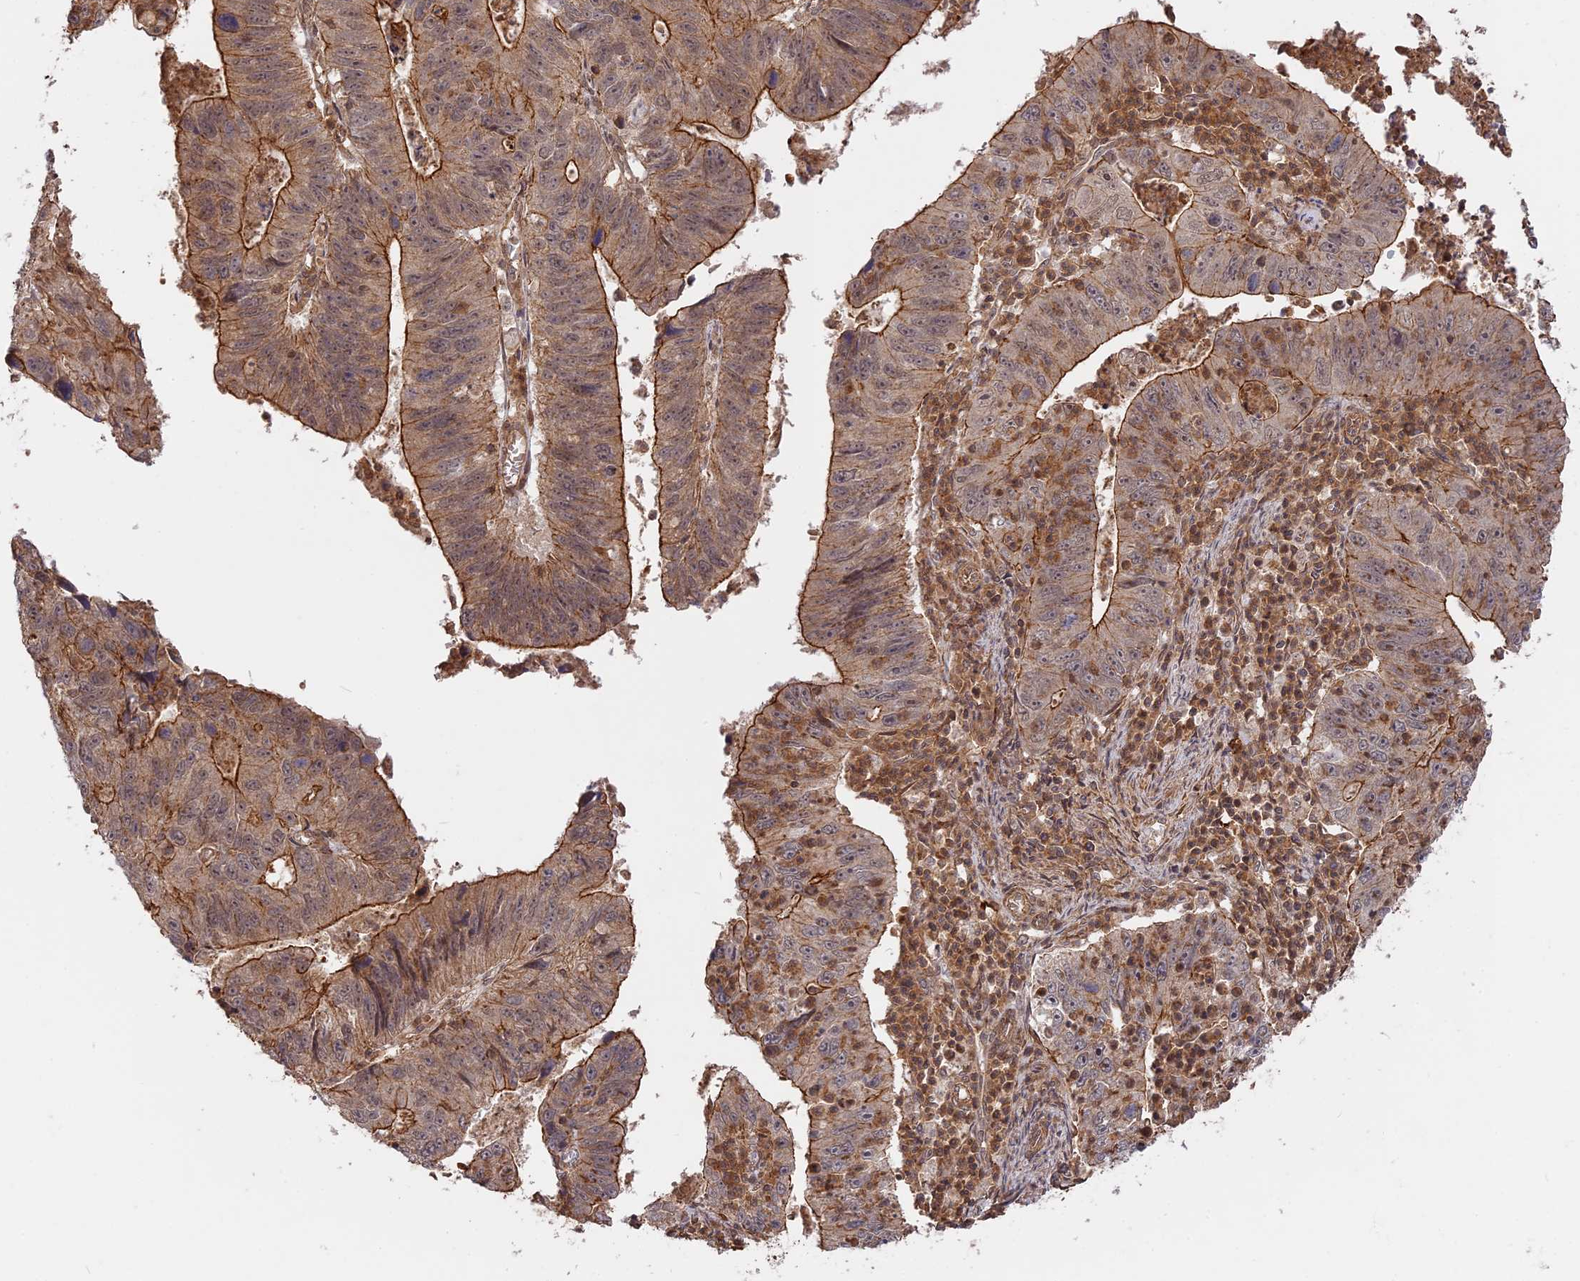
{"staining": {"intensity": "moderate", "quantity": "25%-75%", "location": "cytoplasmic/membranous"}, "tissue": "stomach cancer", "cell_type": "Tumor cells", "image_type": "cancer", "snomed": [{"axis": "morphology", "description": "Adenocarcinoma, NOS"}, {"axis": "topography", "description": "Stomach"}], "caption": "This is an image of IHC staining of stomach adenocarcinoma, which shows moderate expression in the cytoplasmic/membranous of tumor cells.", "gene": "CCDC174", "patient": {"sex": "male", "age": 59}}